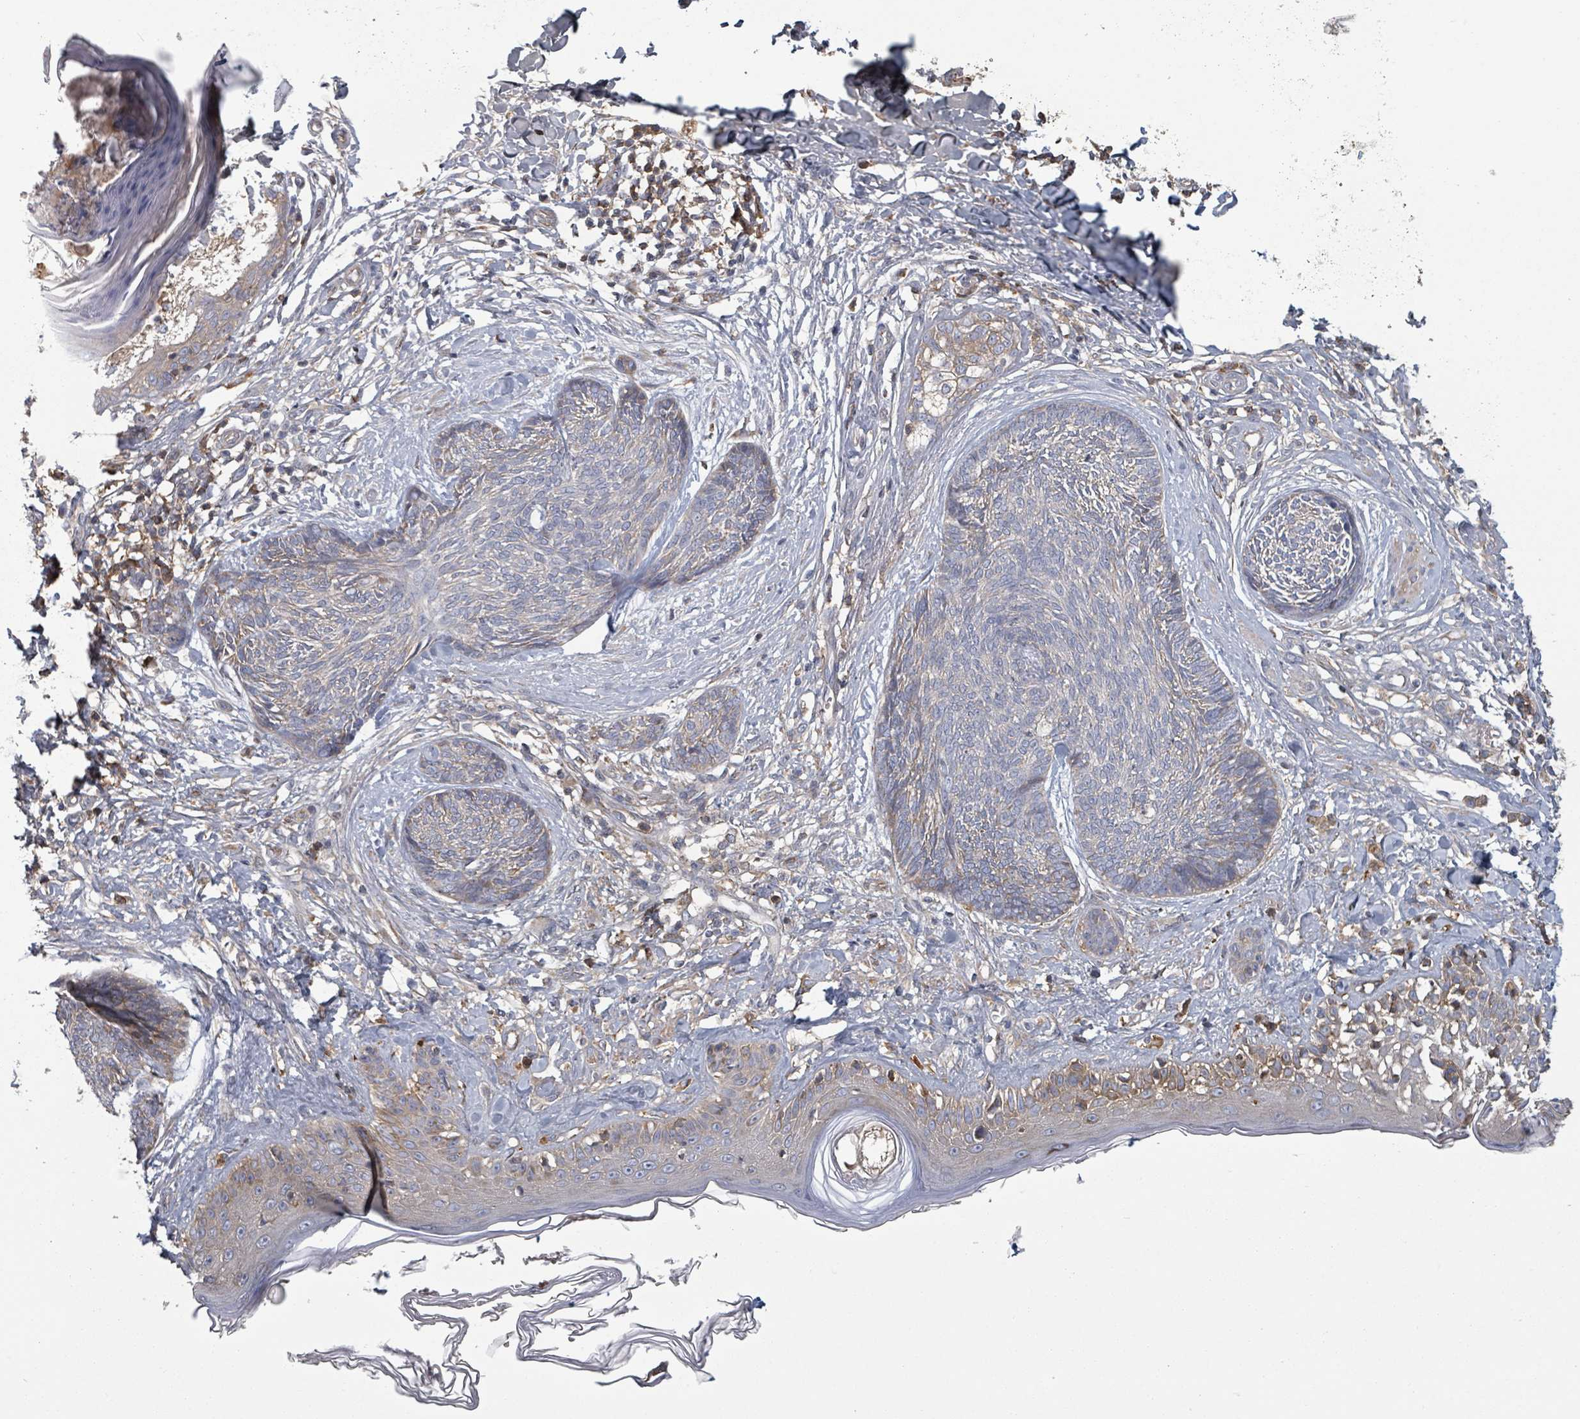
{"staining": {"intensity": "negative", "quantity": "none", "location": "none"}, "tissue": "skin cancer", "cell_type": "Tumor cells", "image_type": "cancer", "snomed": [{"axis": "morphology", "description": "Basal cell carcinoma"}, {"axis": "topography", "description": "Skin"}], "caption": "Immunohistochemical staining of skin basal cell carcinoma exhibits no significant staining in tumor cells. (Stains: DAB immunohistochemistry with hematoxylin counter stain, Microscopy: brightfield microscopy at high magnification).", "gene": "GABBR1", "patient": {"sex": "male", "age": 73}}